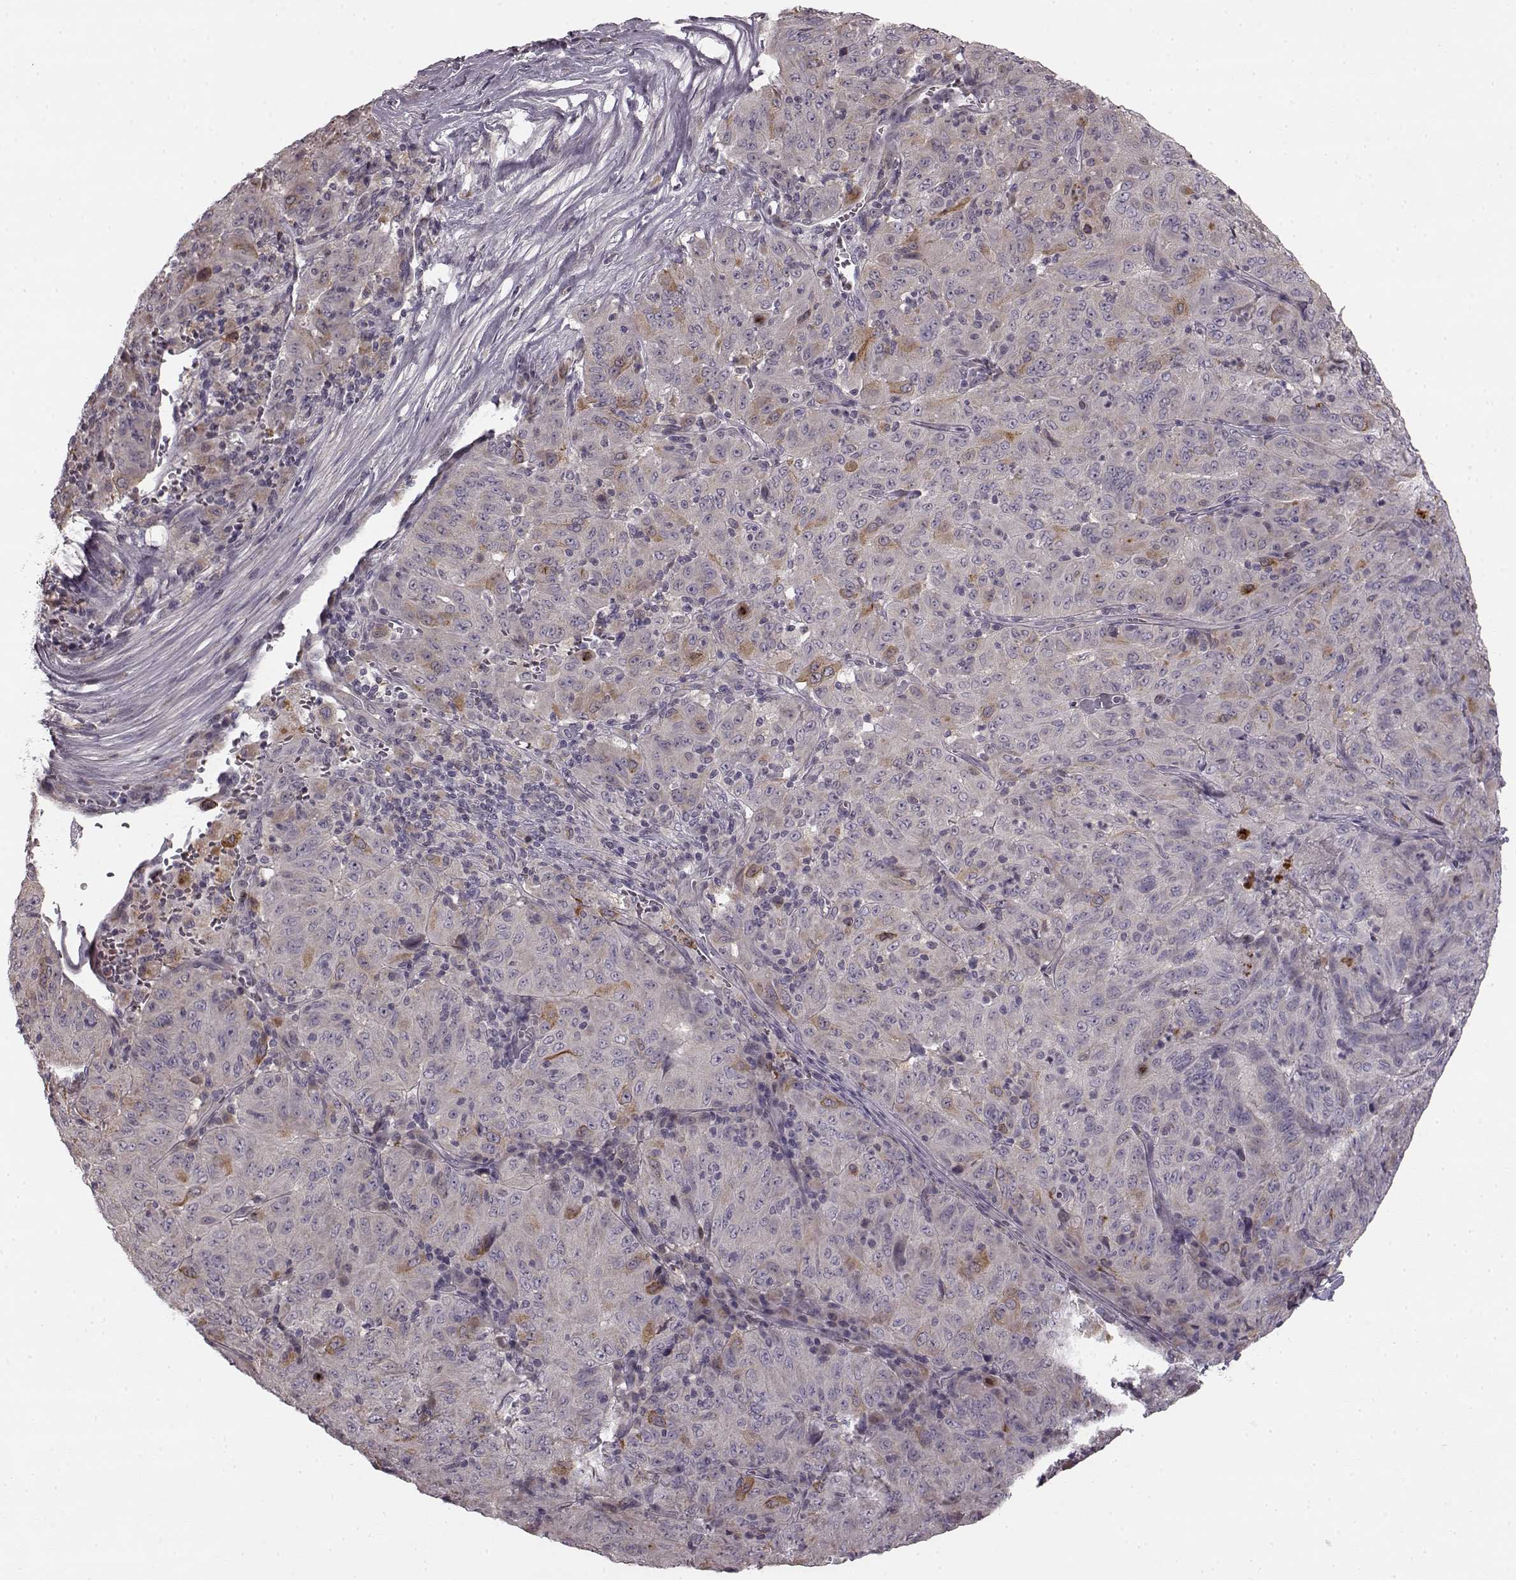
{"staining": {"intensity": "weak", "quantity": "<25%", "location": "cytoplasmic/membranous"}, "tissue": "pancreatic cancer", "cell_type": "Tumor cells", "image_type": "cancer", "snomed": [{"axis": "morphology", "description": "Adenocarcinoma, NOS"}, {"axis": "topography", "description": "Pancreas"}], "caption": "Immunohistochemistry histopathology image of neoplastic tissue: pancreatic adenocarcinoma stained with DAB exhibits no significant protein staining in tumor cells. Brightfield microscopy of immunohistochemistry (IHC) stained with DAB (brown) and hematoxylin (blue), captured at high magnification.", "gene": "HMMR", "patient": {"sex": "male", "age": 63}}